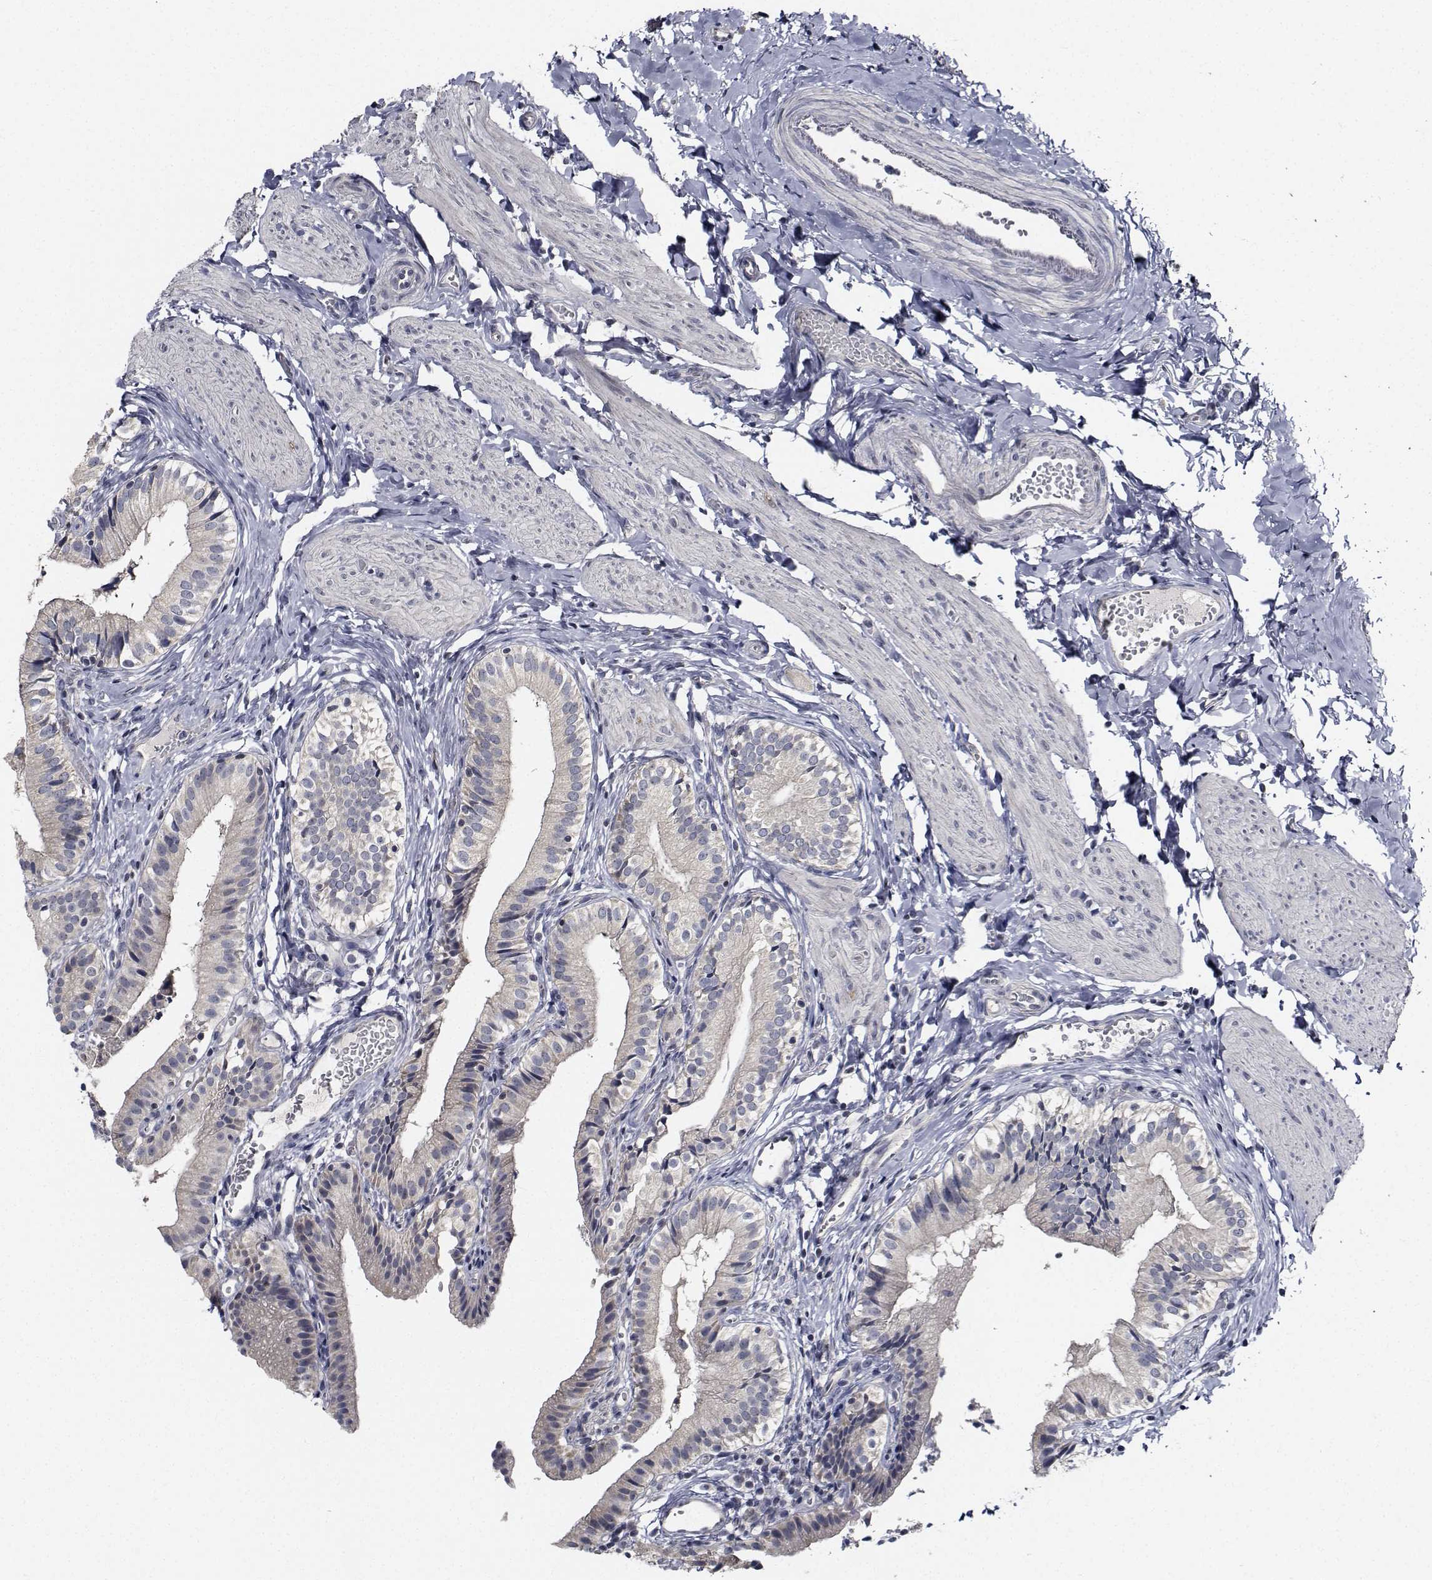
{"staining": {"intensity": "negative", "quantity": "none", "location": "none"}, "tissue": "gallbladder", "cell_type": "Glandular cells", "image_type": "normal", "snomed": [{"axis": "morphology", "description": "Normal tissue, NOS"}, {"axis": "topography", "description": "Gallbladder"}], "caption": "An immunohistochemistry image of benign gallbladder is shown. There is no staining in glandular cells of gallbladder.", "gene": "NVL", "patient": {"sex": "female", "age": 47}}